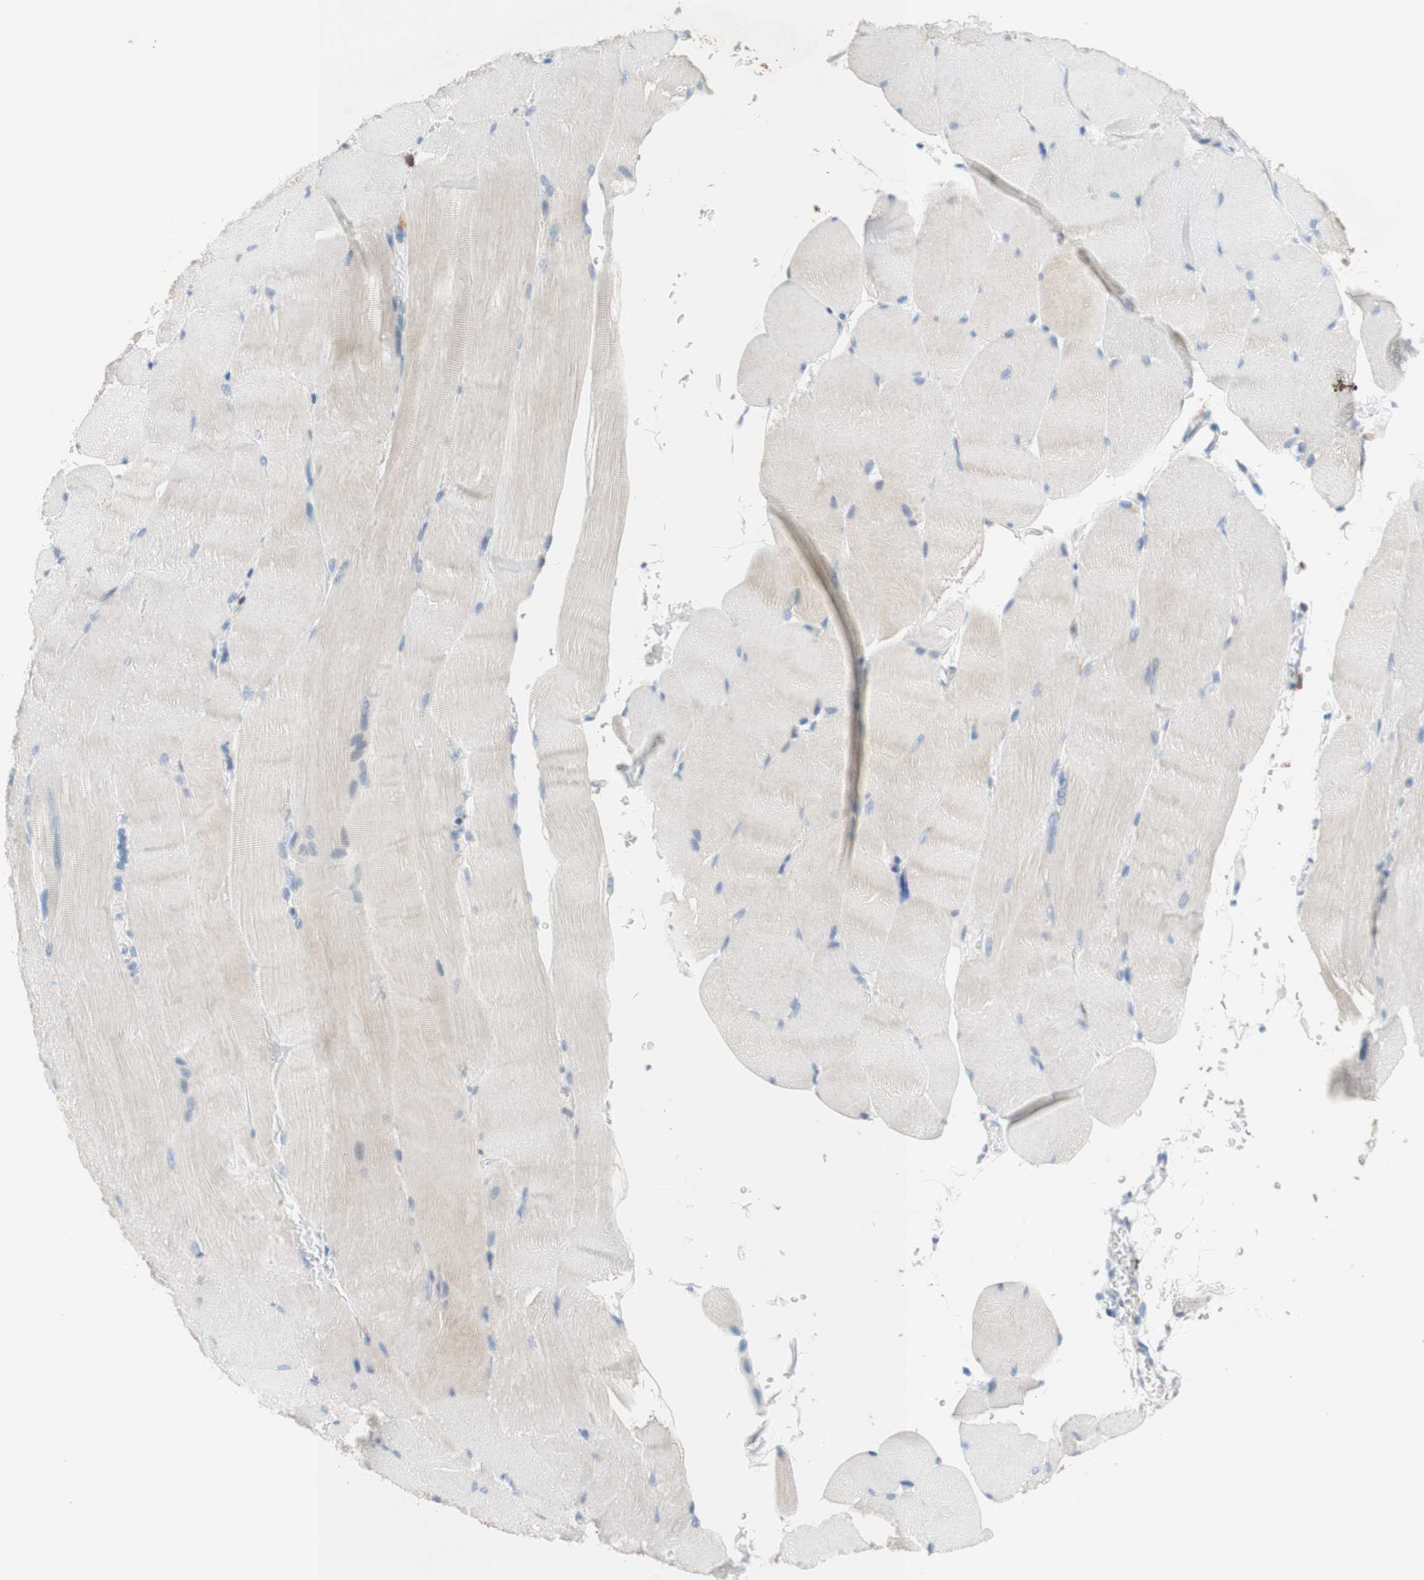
{"staining": {"intensity": "negative", "quantity": "none", "location": "none"}, "tissue": "skeletal muscle", "cell_type": "Myocytes", "image_type": "normal", "snomed": [{"axis": "morphology", "description": "Normal tissue, NOS"}, {"axis": "topography", "description": "Skin"}, {"axis": "topography", "description": "Skeletal muscle"}], "caption": "High power microscopy image of an immunohistochemistry (IHC) image of normal skeletal muscle, revealing no significant staining in myocytes. Brightfield microscopy of immunohistochemistry (IHC) stained with DAB (brown) and hematoxylin (blue), captured at high magnification.", "gene": "SPINK6", "patient": {"sex": "male", "age": 83}}